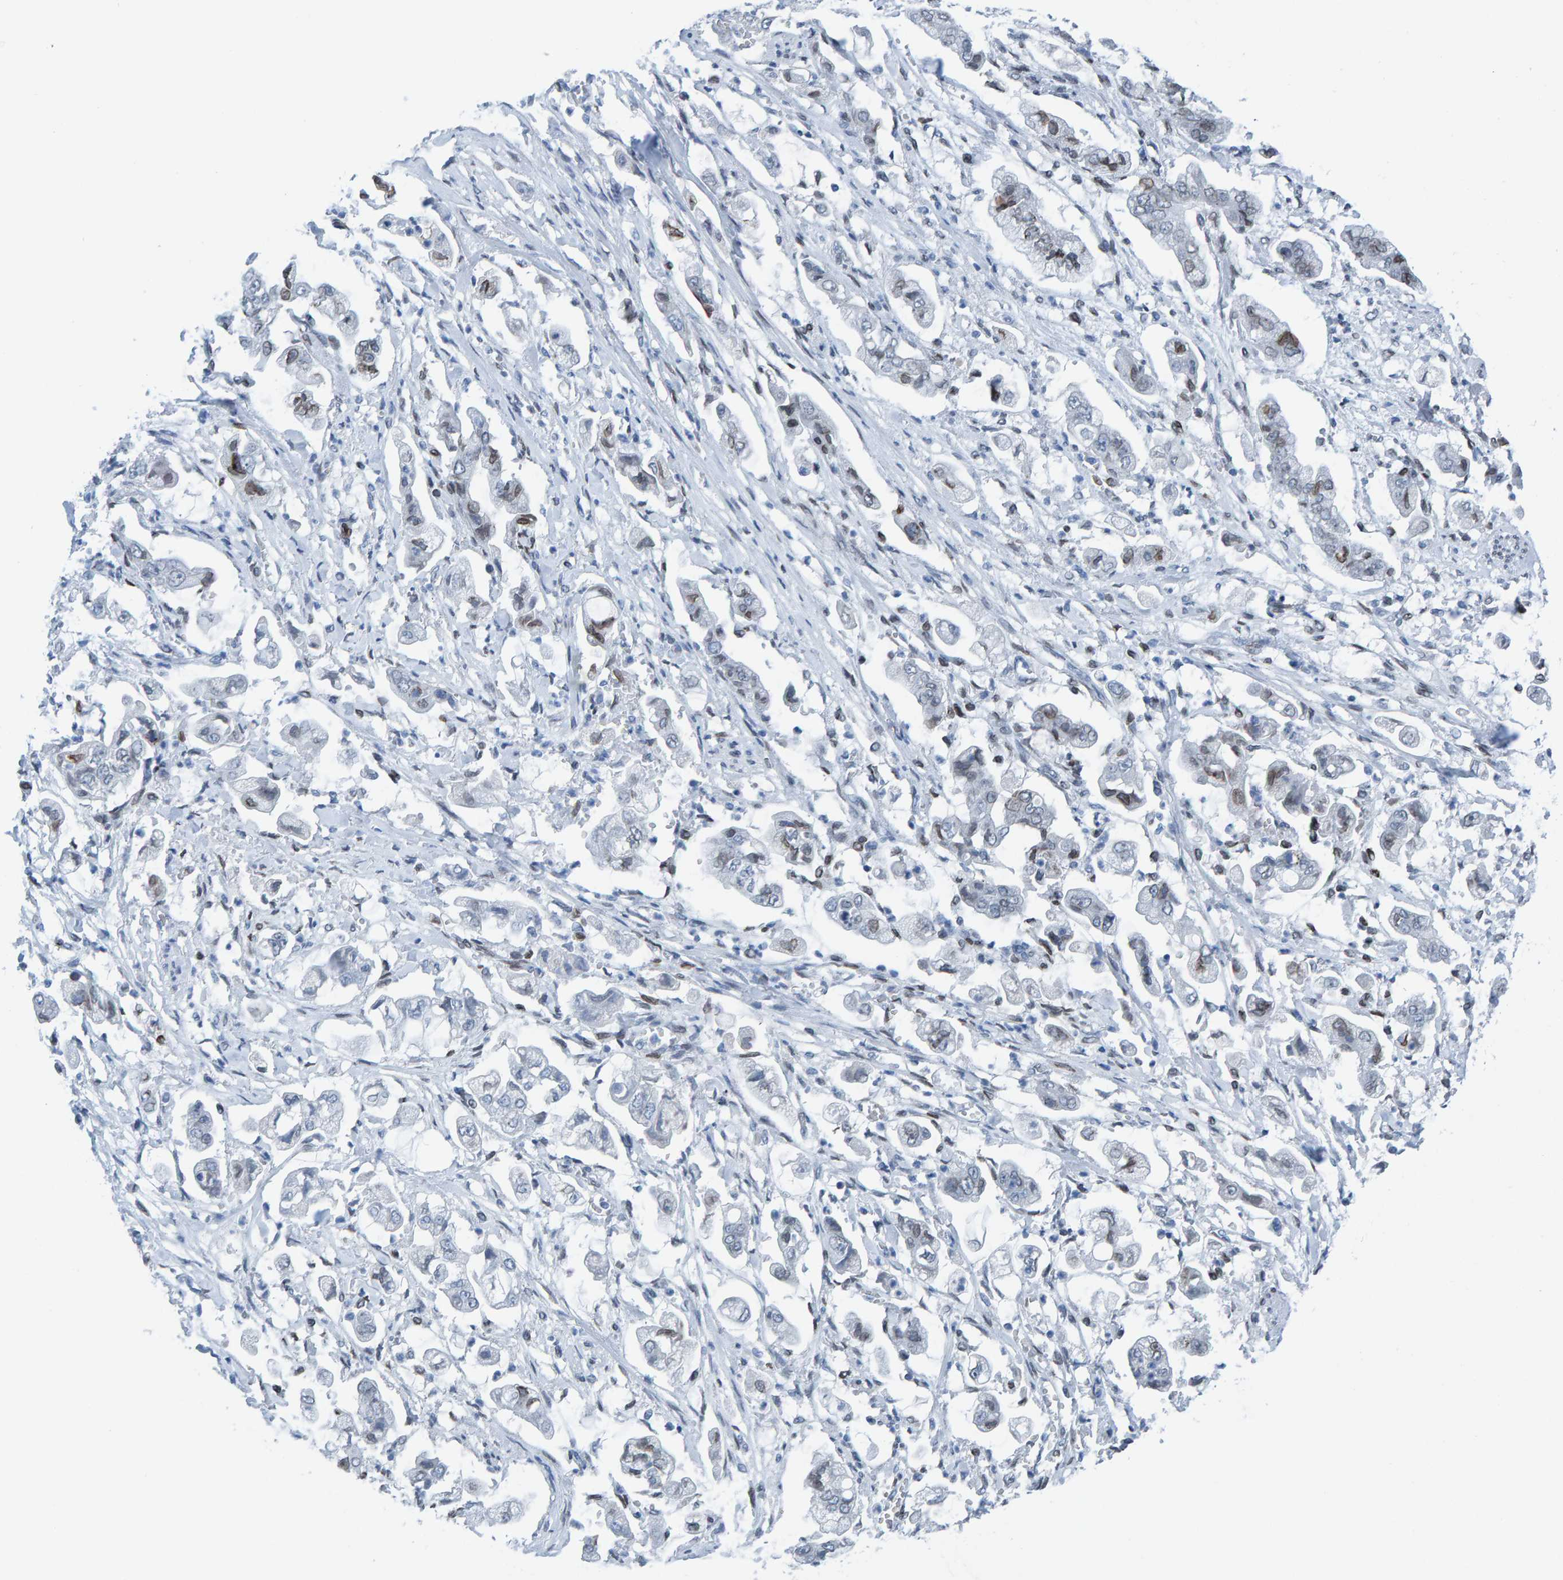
{"staining": {"intensity": "moderate", "quantity": "<25%", "location": "nuclear"}, "tissue": "stomach cancer", "cell_type": "Tumor cells", "image_type": "cancer", "snomed": [{"axis": "morphology", "description": "Adenocarcinoma, NOS"}, {"axis": "topography", "description": "Stomach"}], "caption": "High-magnification brightfield microscopy of stomach cancer stained with DAB (brown) and counterstained with hematoxylin (blue). tumor cells exhibit moderate nuclear expression is identified in approximately<25% of cells.", "gene": "LMNB2", "patient": {"sex": "male", "age": 62}}